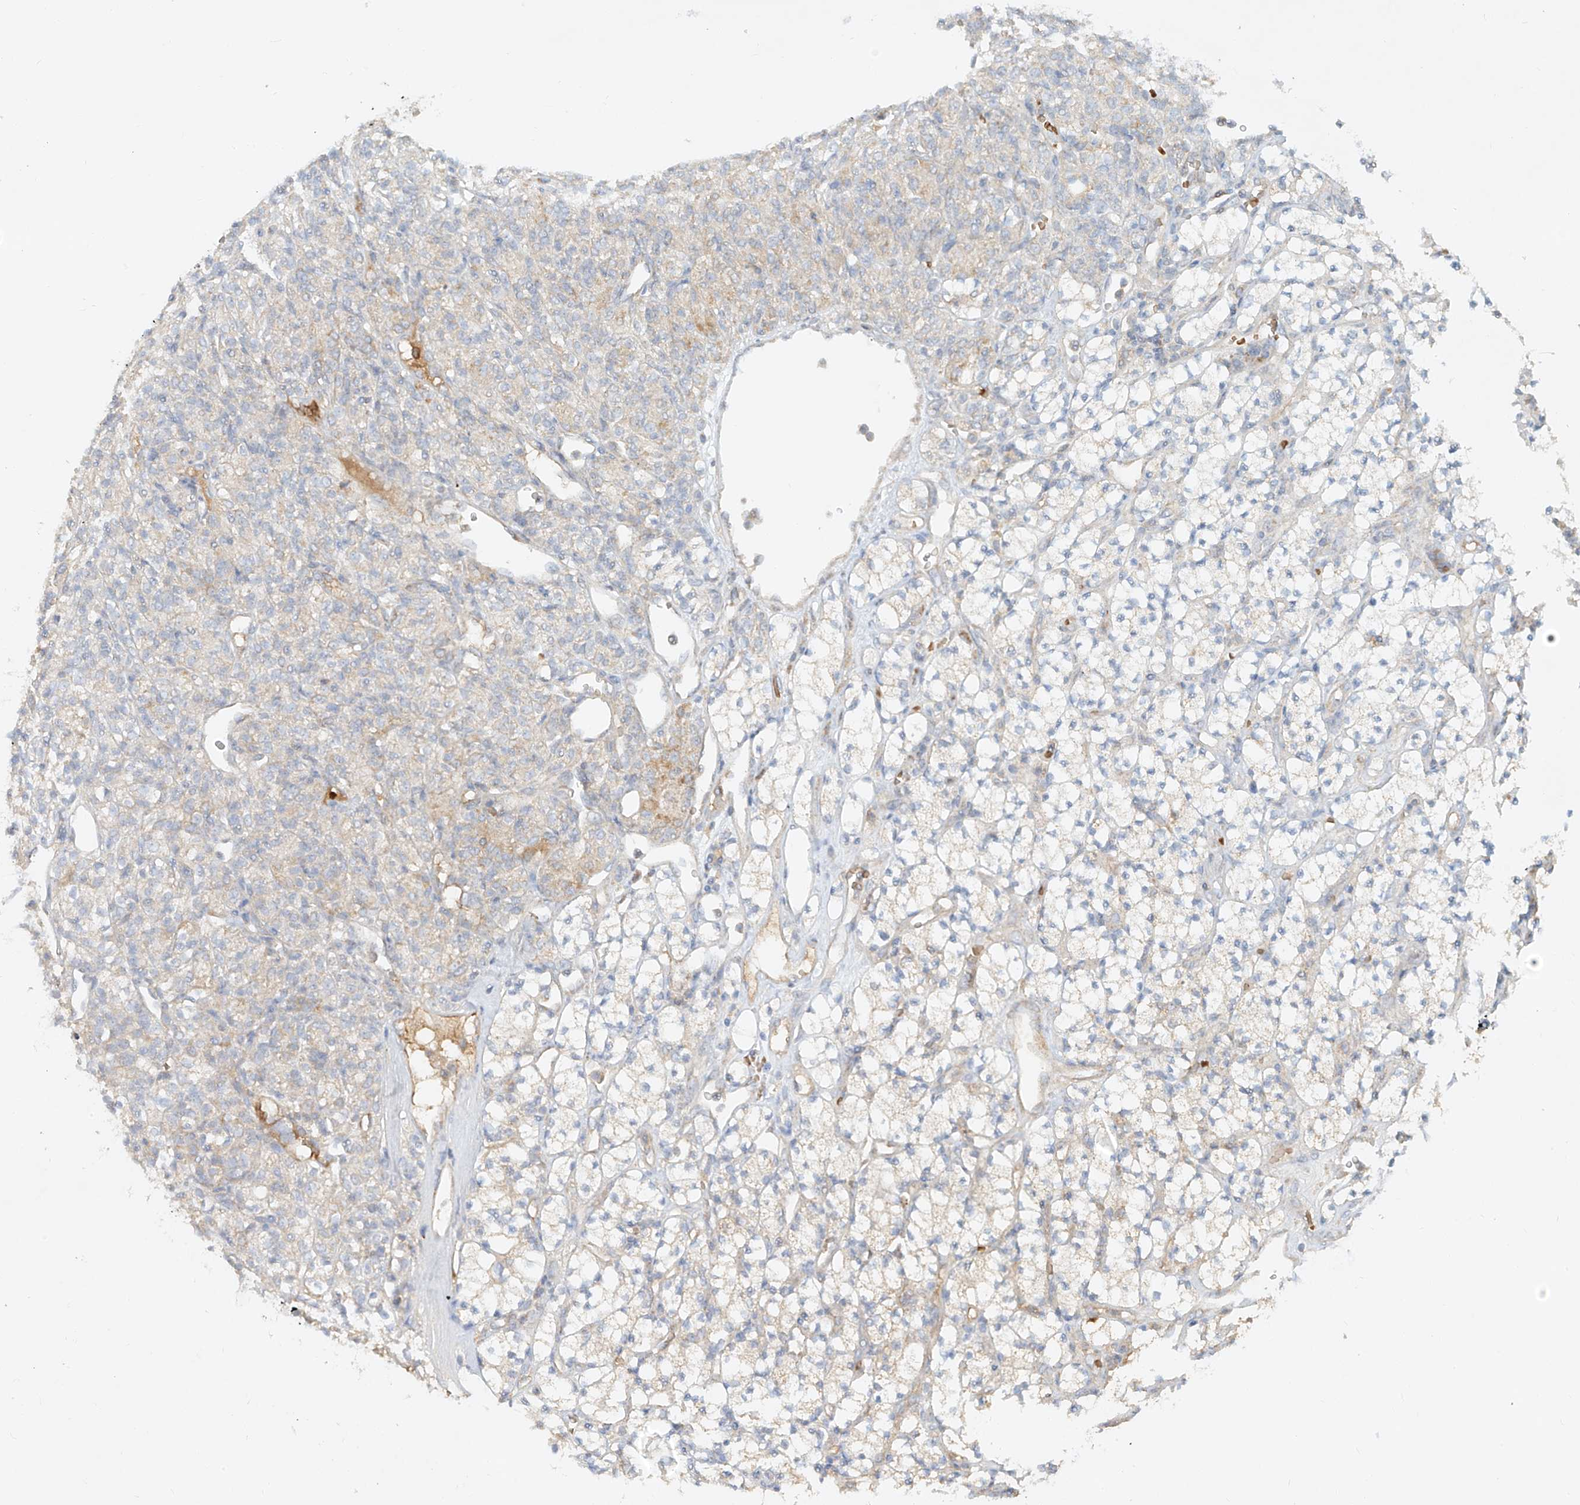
{"staining": {"intensity": "negative", "quantity": "none", "location": "none"}, "tissue": "renal cancer", "cell_type": "Tumor cells", "image_type": "cancer", "snomed": [{"axis": "morphology", "description": "Adenocarcinoma, NOS"}, {"axis": "topography", "description": "Kidney"}], "caption": "Protein analysis of renal cancer (adenocarcinoma) exhibits no significant expression in tumor cells.", "gene": "KPNA7", "patient": {"sex": "male", "age": 77}}